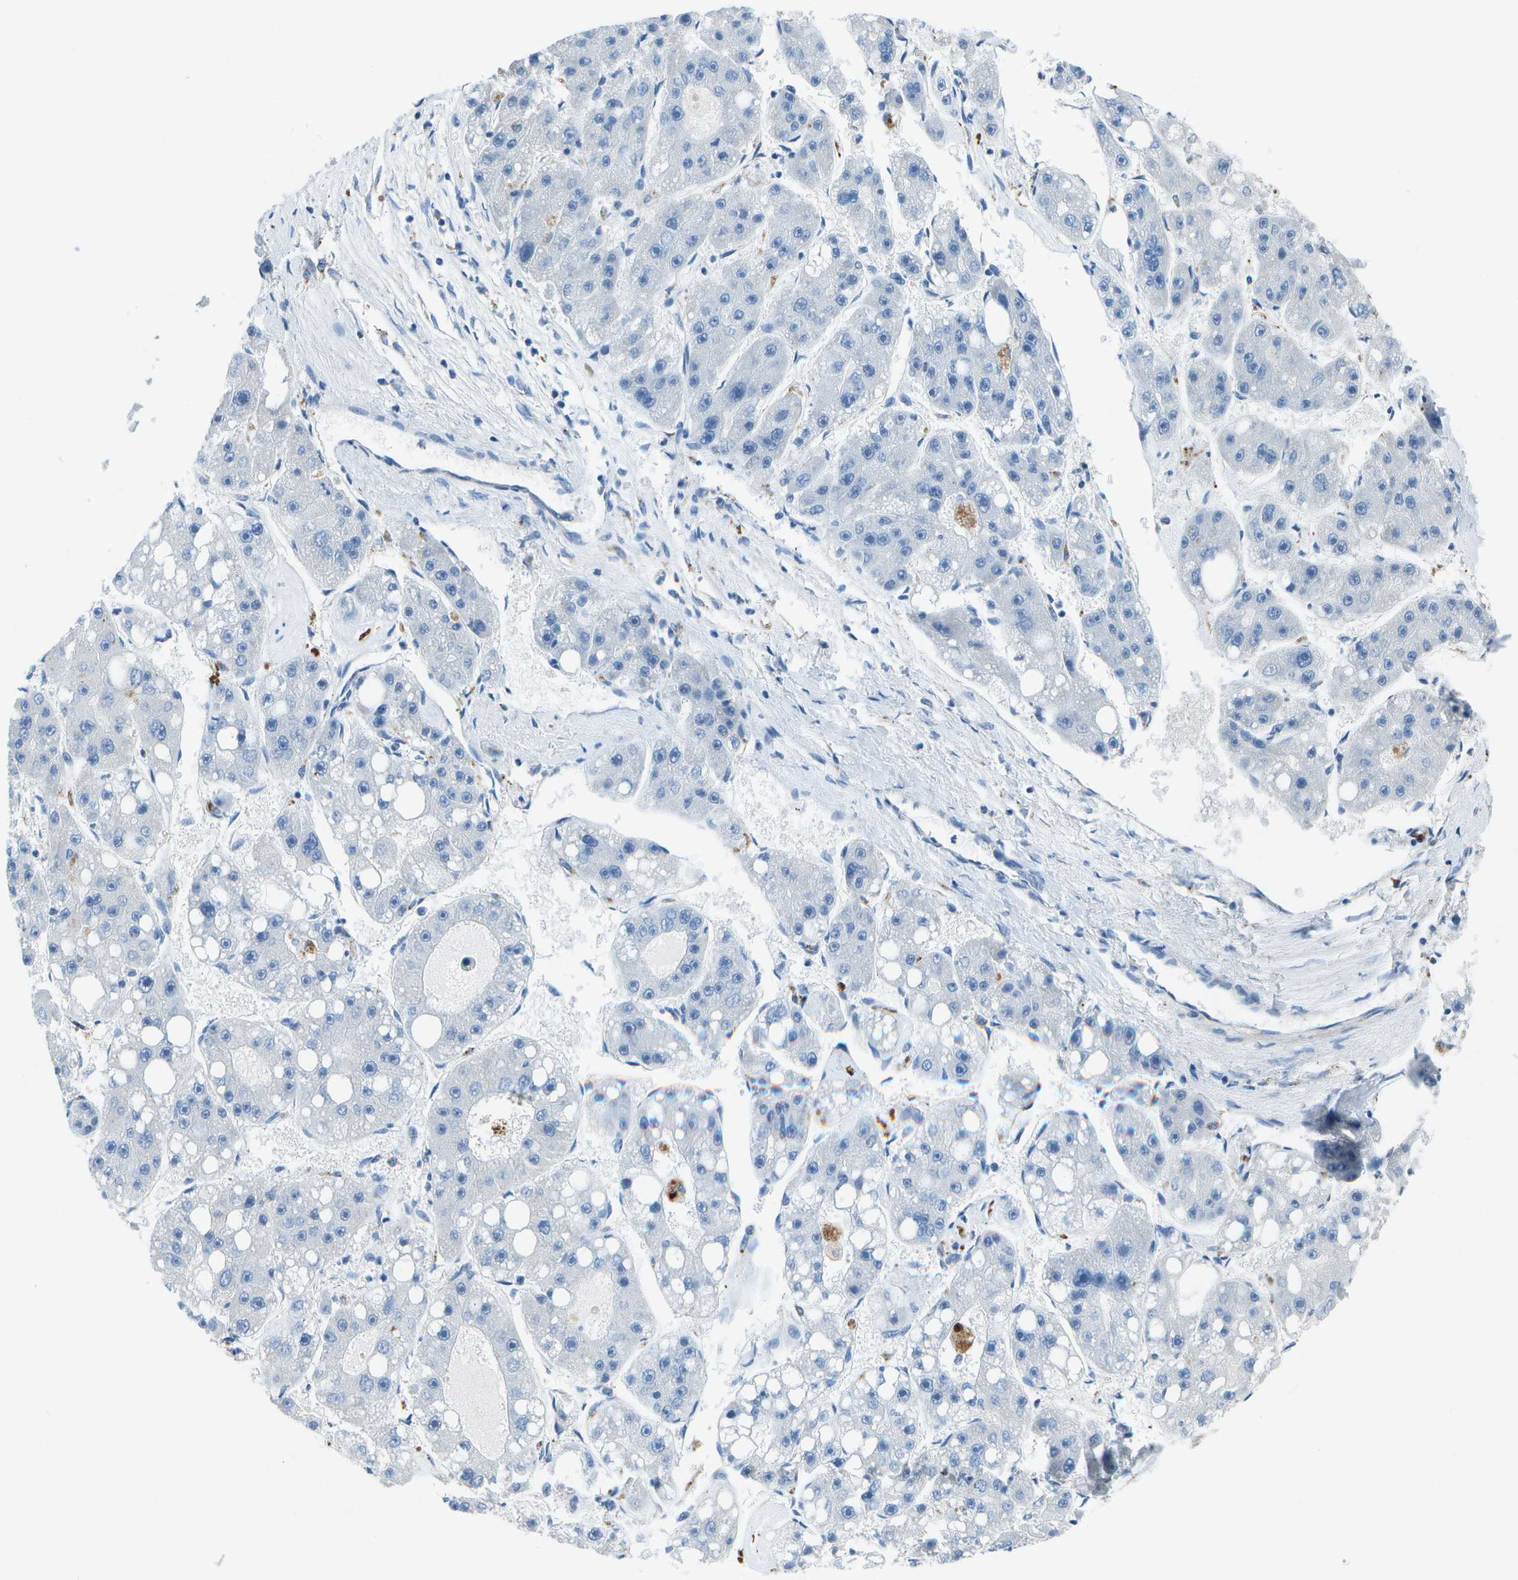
{"staining": {"intensity": "negative", "quantity": "none", "location": "none"}, "tissue": "liver cancer", "cell_type": "Tumor cells", "image_type": "cancer", "snomed": [{"axis": "morphology", "description": "Carcinoma, Hepatocellular, NOS"}, {"axis": "topography", "description": "Liver"}], "caption": "Image shows no protein positivity in tumor cells of liver hepatocellular carcinoma tissue.", "gene": "DCT", "patient": {"sex": "female", "age": 61}}